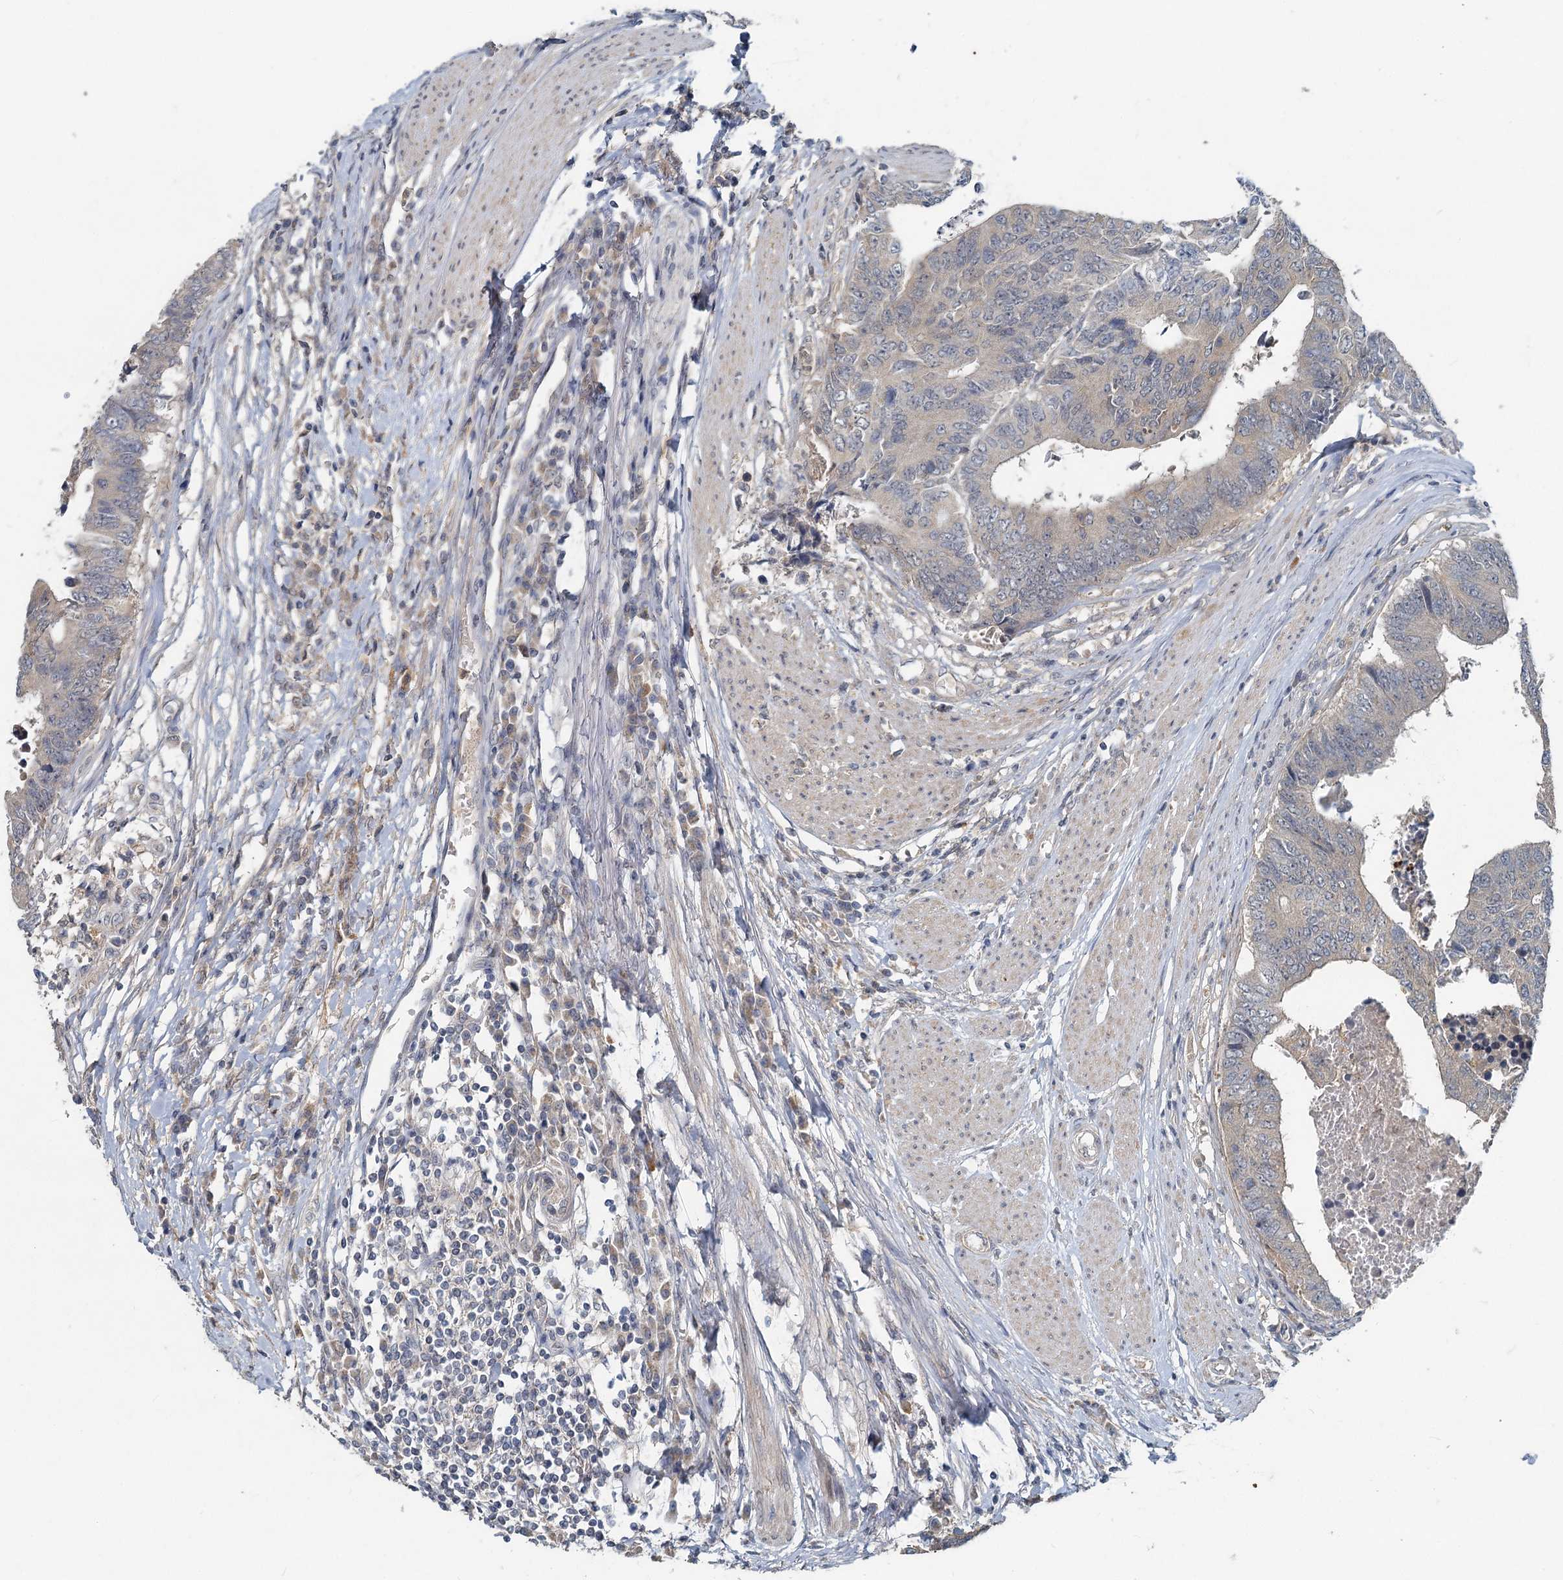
{"staining": {"intensity": "negative", "quantity": "none", "location": "none"}, "tissue": "colorectal cancer", "cell_type": "Tumor cells", "image_type": "cancer", "snomed": [{"axis": "morphology", "description": "Adenocarcinoma, NOS"}, {"axis": "topography", "description": "Rectum"}], "caption": "DAB (3,3'-diaminobenzidine) immunohistochemical staining of human colorectal cancer shows no significant positivity in tumor cells.", "gene": "HERC3", "patient": {"sex": "male", "age": 84}}